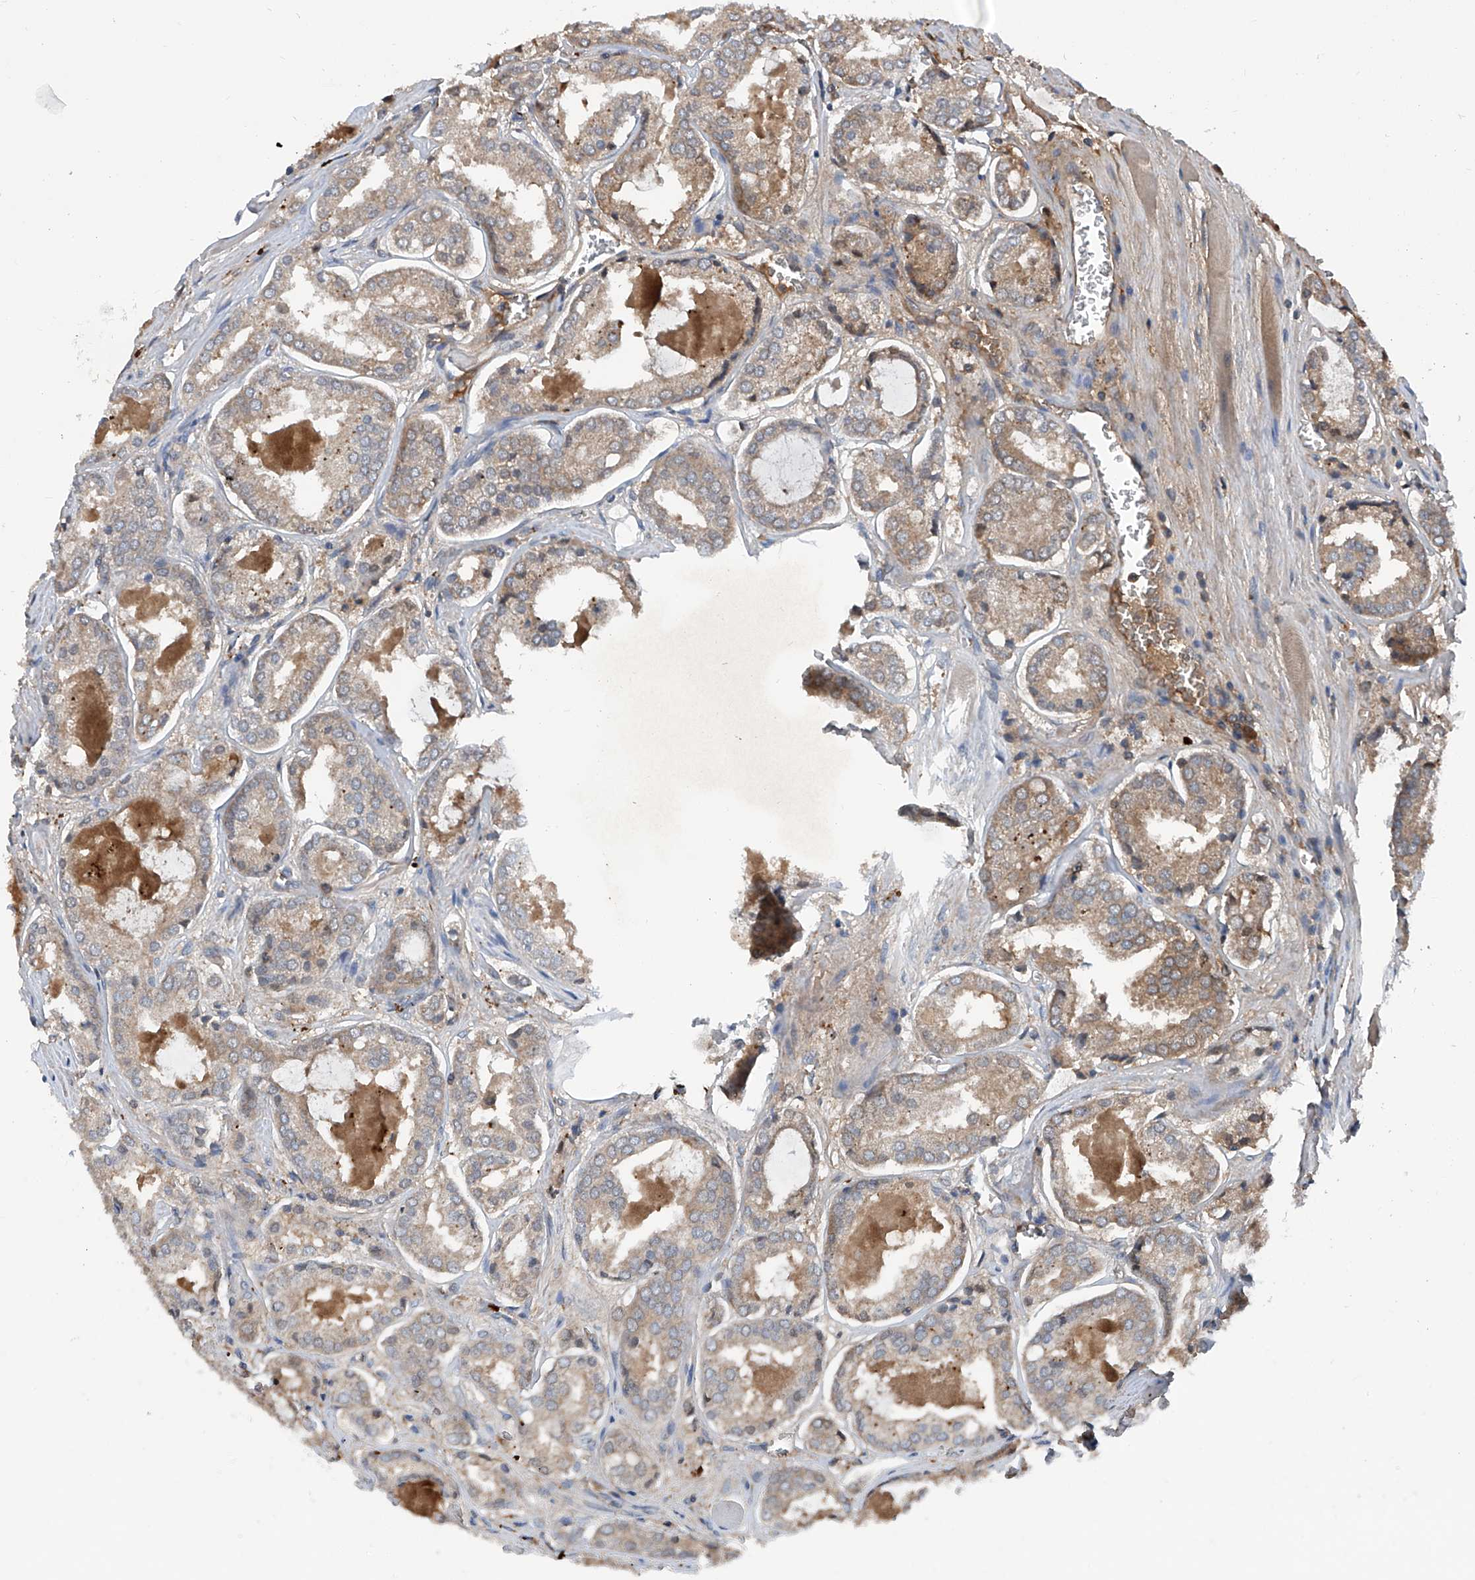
{"staining": {"intensity": "weak", "quantity": "25%-75%", "location": "cytoplasmic/membranous"}, "tissue": "prostate cancer", "cell_type": "Tumor cells", "image_type": "cancer", "snomed": [{"axis": "morphology", "description": "Adenocarcinoma, Low grade"}, {"axis": "topography", "description": "Prostate"}], "caption": "Adenocarcinoma (low-grade) (prostate) stained for a protein (brown) shows weak cytoplasmic/membranous positive expression in about 25%-75% of tumor cells.", "gene": "ASCC3", "patient": {"sex": "male", "age": 67}}